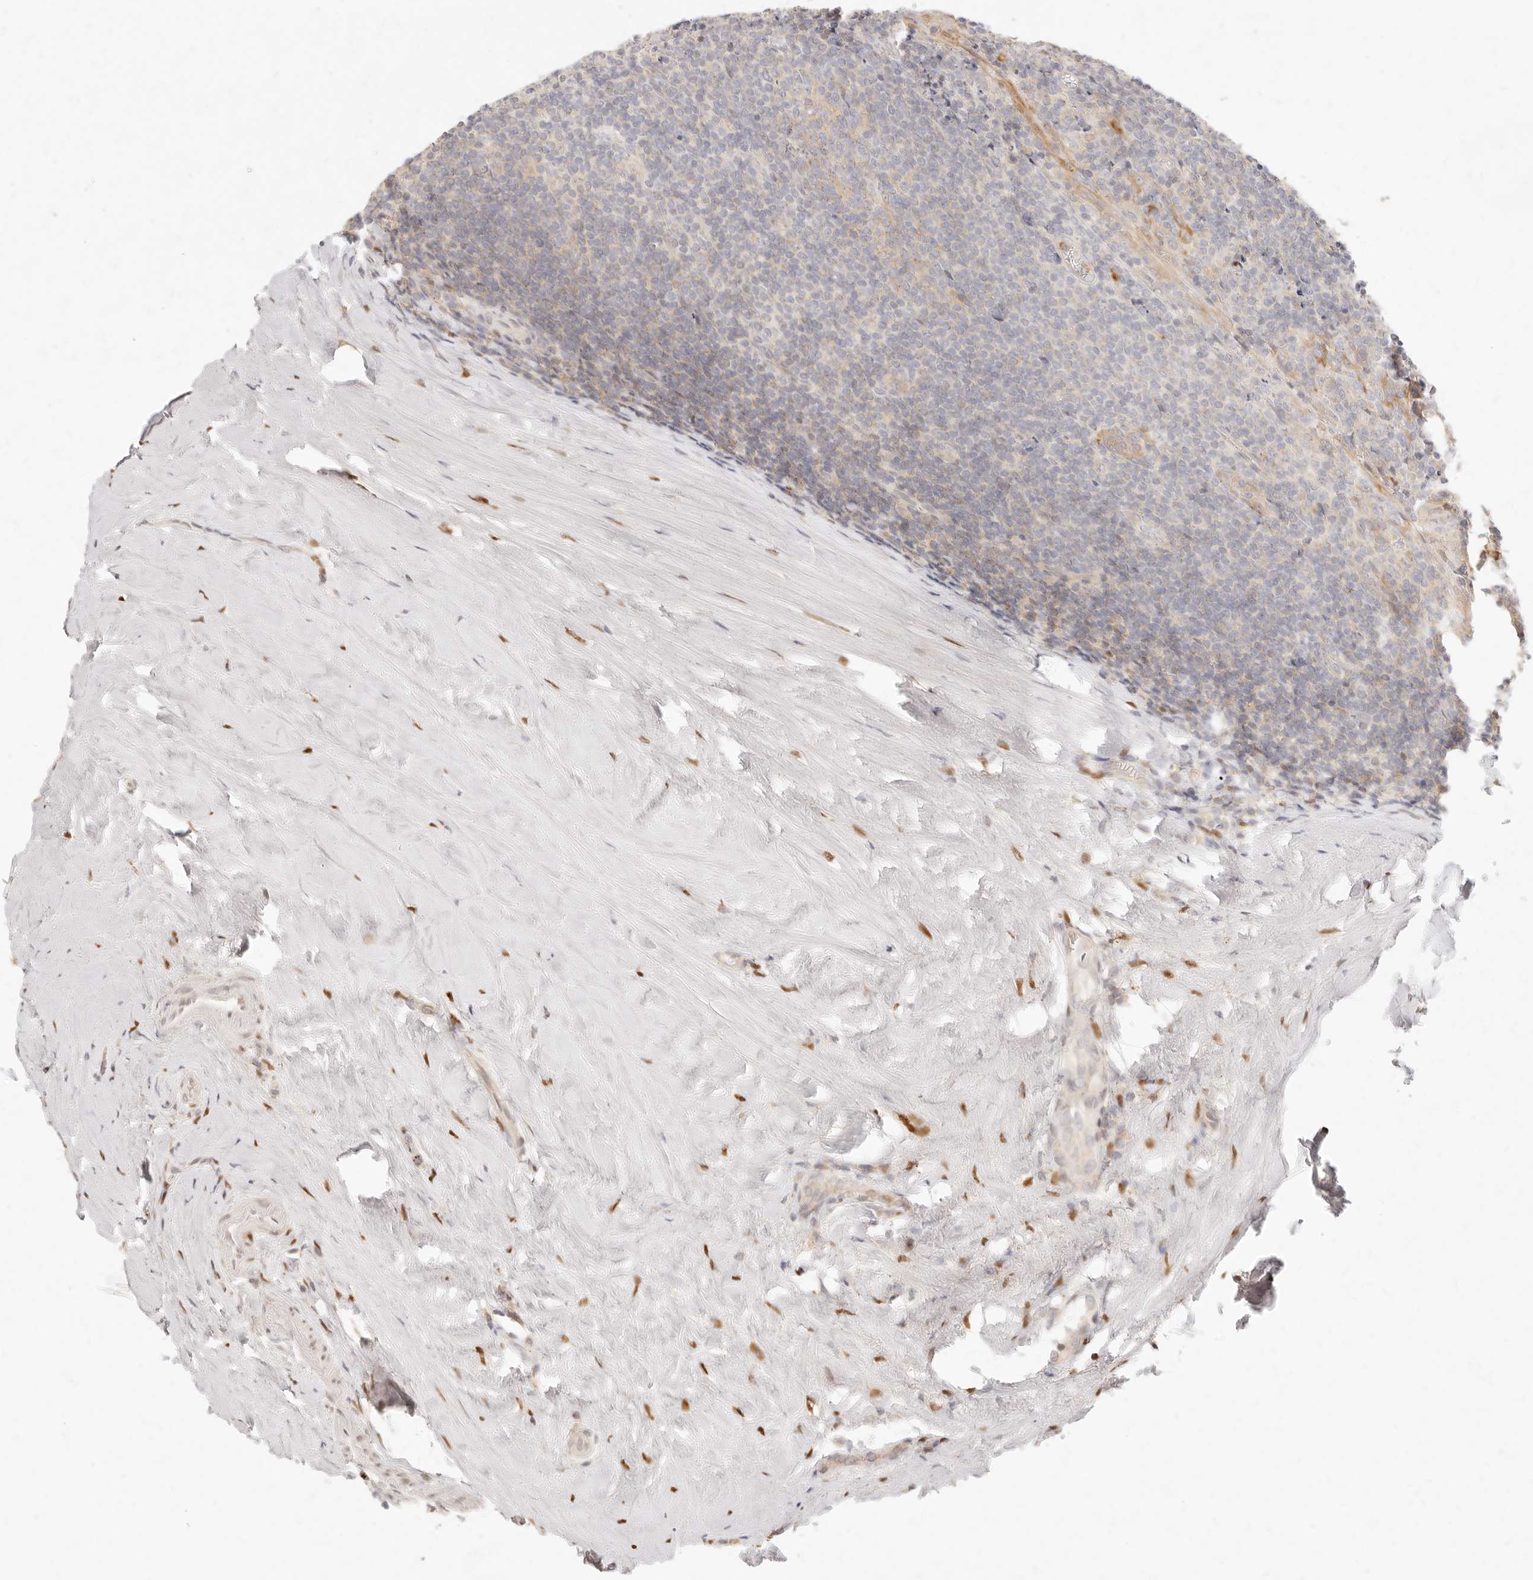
{"staining": {"intensity": "weak", "quantity": "25%-75%", "location": "cytoplasmic/membranous"}, "tissue": "tonsil", "cell_type": "Germinal center cells", "image_type": "normal", "snomed": [{"axis": "morphology", "description": "Normal tissue, NOS"}, {"axis": "topography", "description": "Tonsil"}], "caption": "This photomicrograph displays immunohistochemistry staining of normal tonsil, with low weak cytoplasmic/membranous expression in approximately 25%-75% of germinal center cells.", "gene": "ASCL3", "patient": {"sex": "male", "age": 37}}